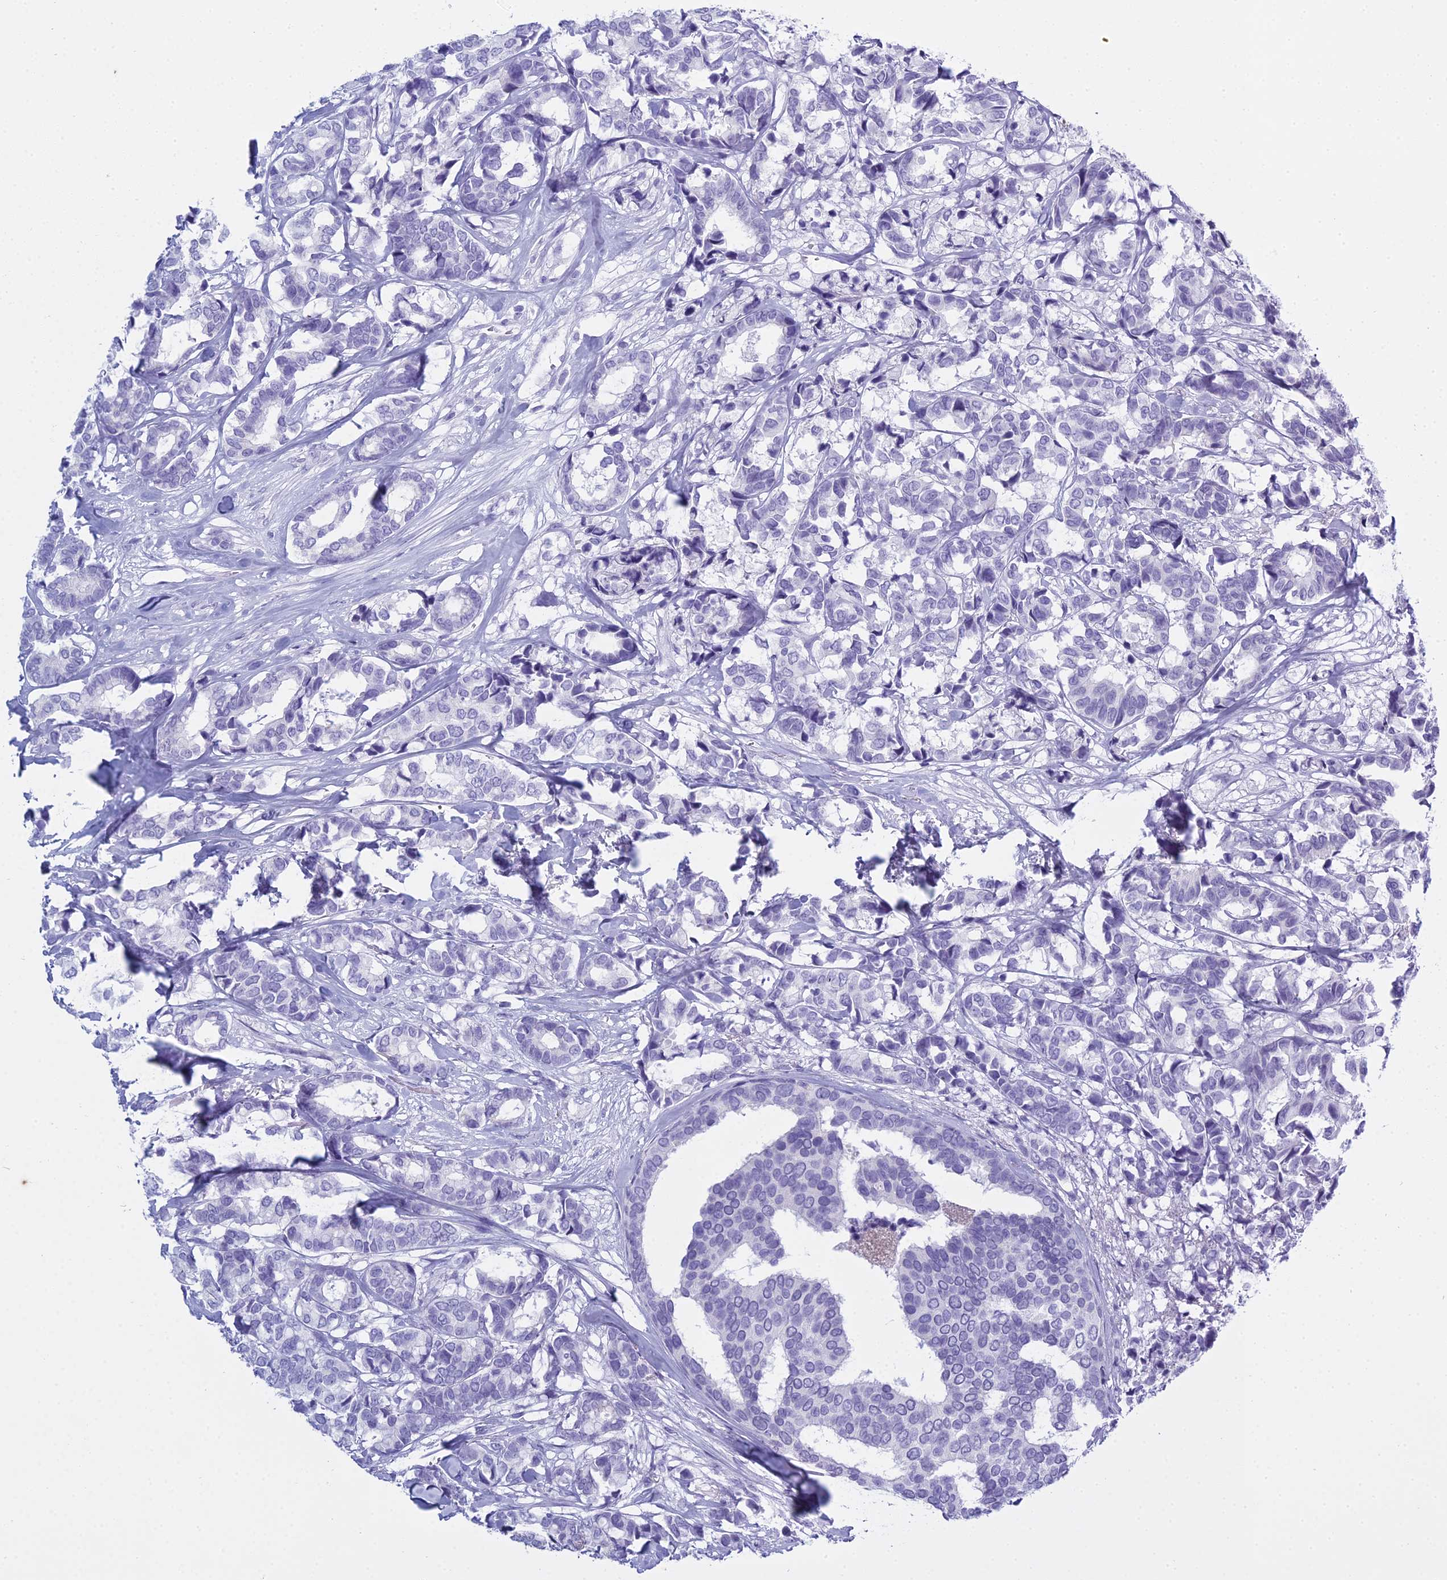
{"staining": {"intensity": "negative", "quantity": "none", "location": "none"}, "tissue": "breast cancer", "cell_type": "Tumor cells", "image_type": "cancer", "snomed": [{"axis": "morphology", "description": "Normal tissue, NOS"}, {"axis": "morphology", "description": "Duct carcinoma"}, {"axis": "topography", "description": "Breast"}], "caption": "IHC of human breast cancer demonstrates no staining in tumor cells.", "gene": "HMGB4", "patient": {"sex": "female", "age": 87}}